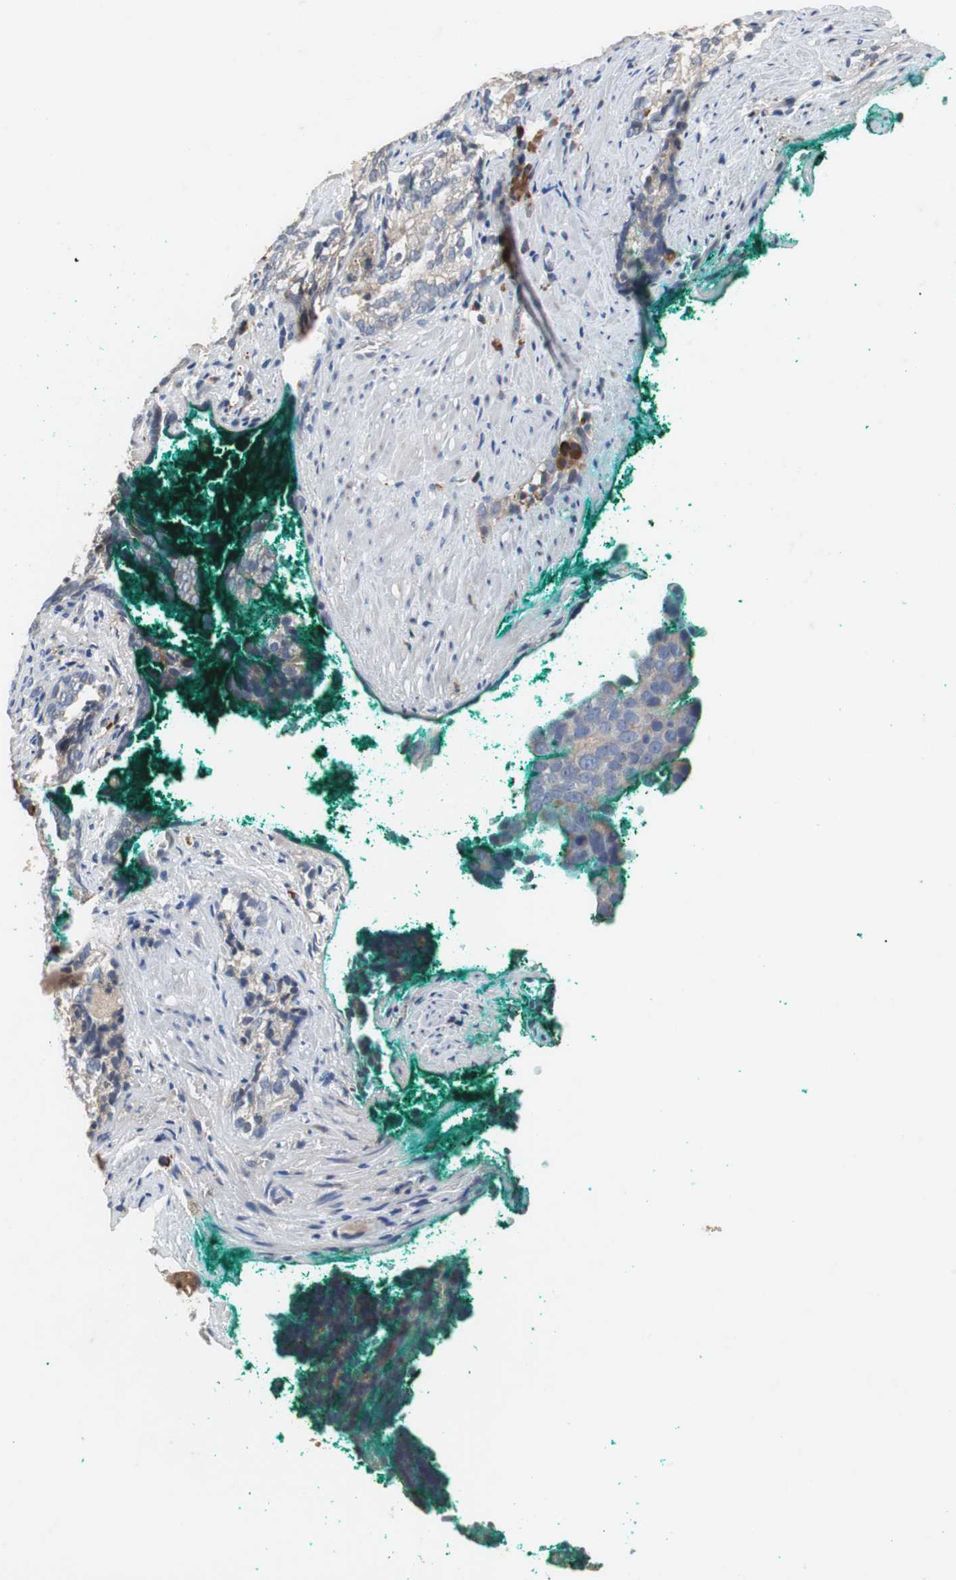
{"staining": {"intensity": "weak", "quantity": "25%-75%", "location": "cytoplasmic/membranous"}, "tissue": "prostate cancer", "cell_type": "Tumor cells", "image_type": "cancer", "snomed": [{"axis": "morphology", "description": "Adenocarcinoma, High grade"}, {"axis": "topography", "description": "Prostate"}], "caption": "Weak cytoplasmic/membranous positivity for a protein is appreciated in approximately 25%-75% of tumor cells of prostate cancer using immunohistochemistry.", "gene": "SORT1", "patient": {"sex": "male", "age": 66}}